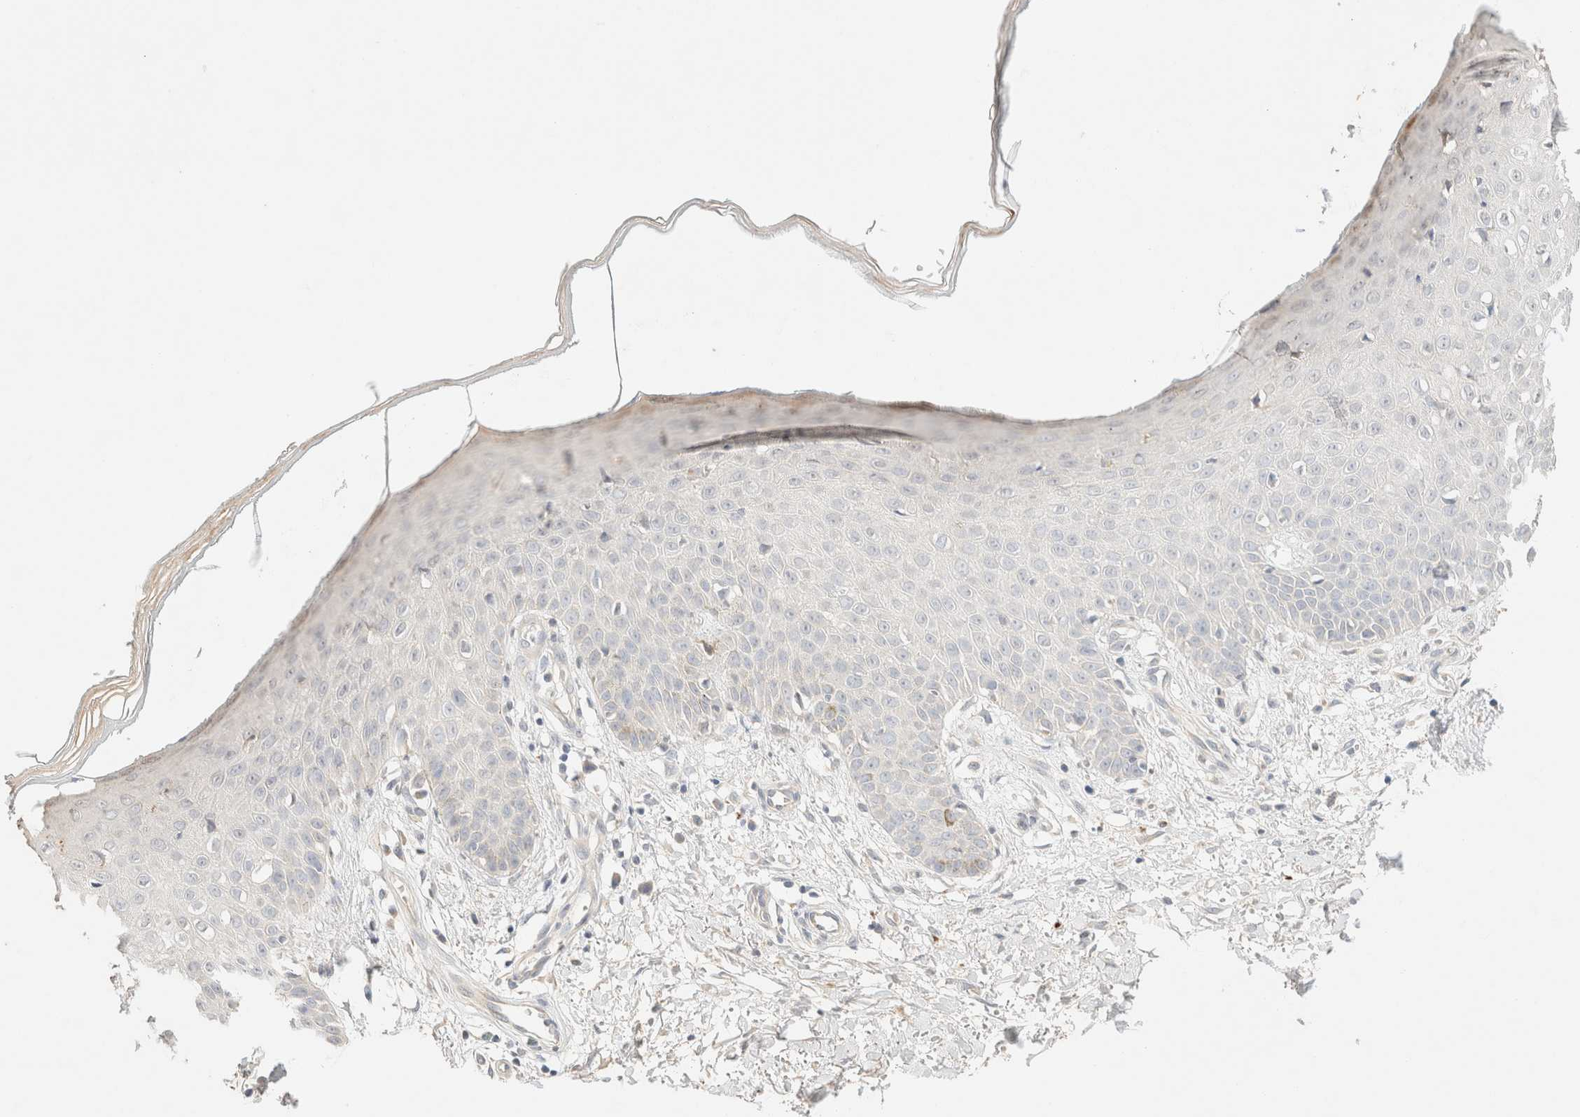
{"staining": {"intensity": "weak", "quantity": "25%-75%", "location": "cytoplasmic/membranous"}, "tissue": "skin", "cell_type": "Fibroblasts", "image_type": "normal", "snomed": [{"axis": "morphology", "description": "Normal tissue, NOS"}, {"axis": "morphology", "description": "Inflammation, NOS"}, {"axis": "topography", "description": "Skin"}], "caption": "Normal skin exhibits weak cytoplasmic/membranous staining in about 25%-75% of fibroblasts, visualized by immunohistochemistry. Immunohistochemistry (ihc) stains the protein of interest in brown and the nuclei are stained blue.", "gene": "SNTB1", "patient": {"sex": "female", "age": 44}}